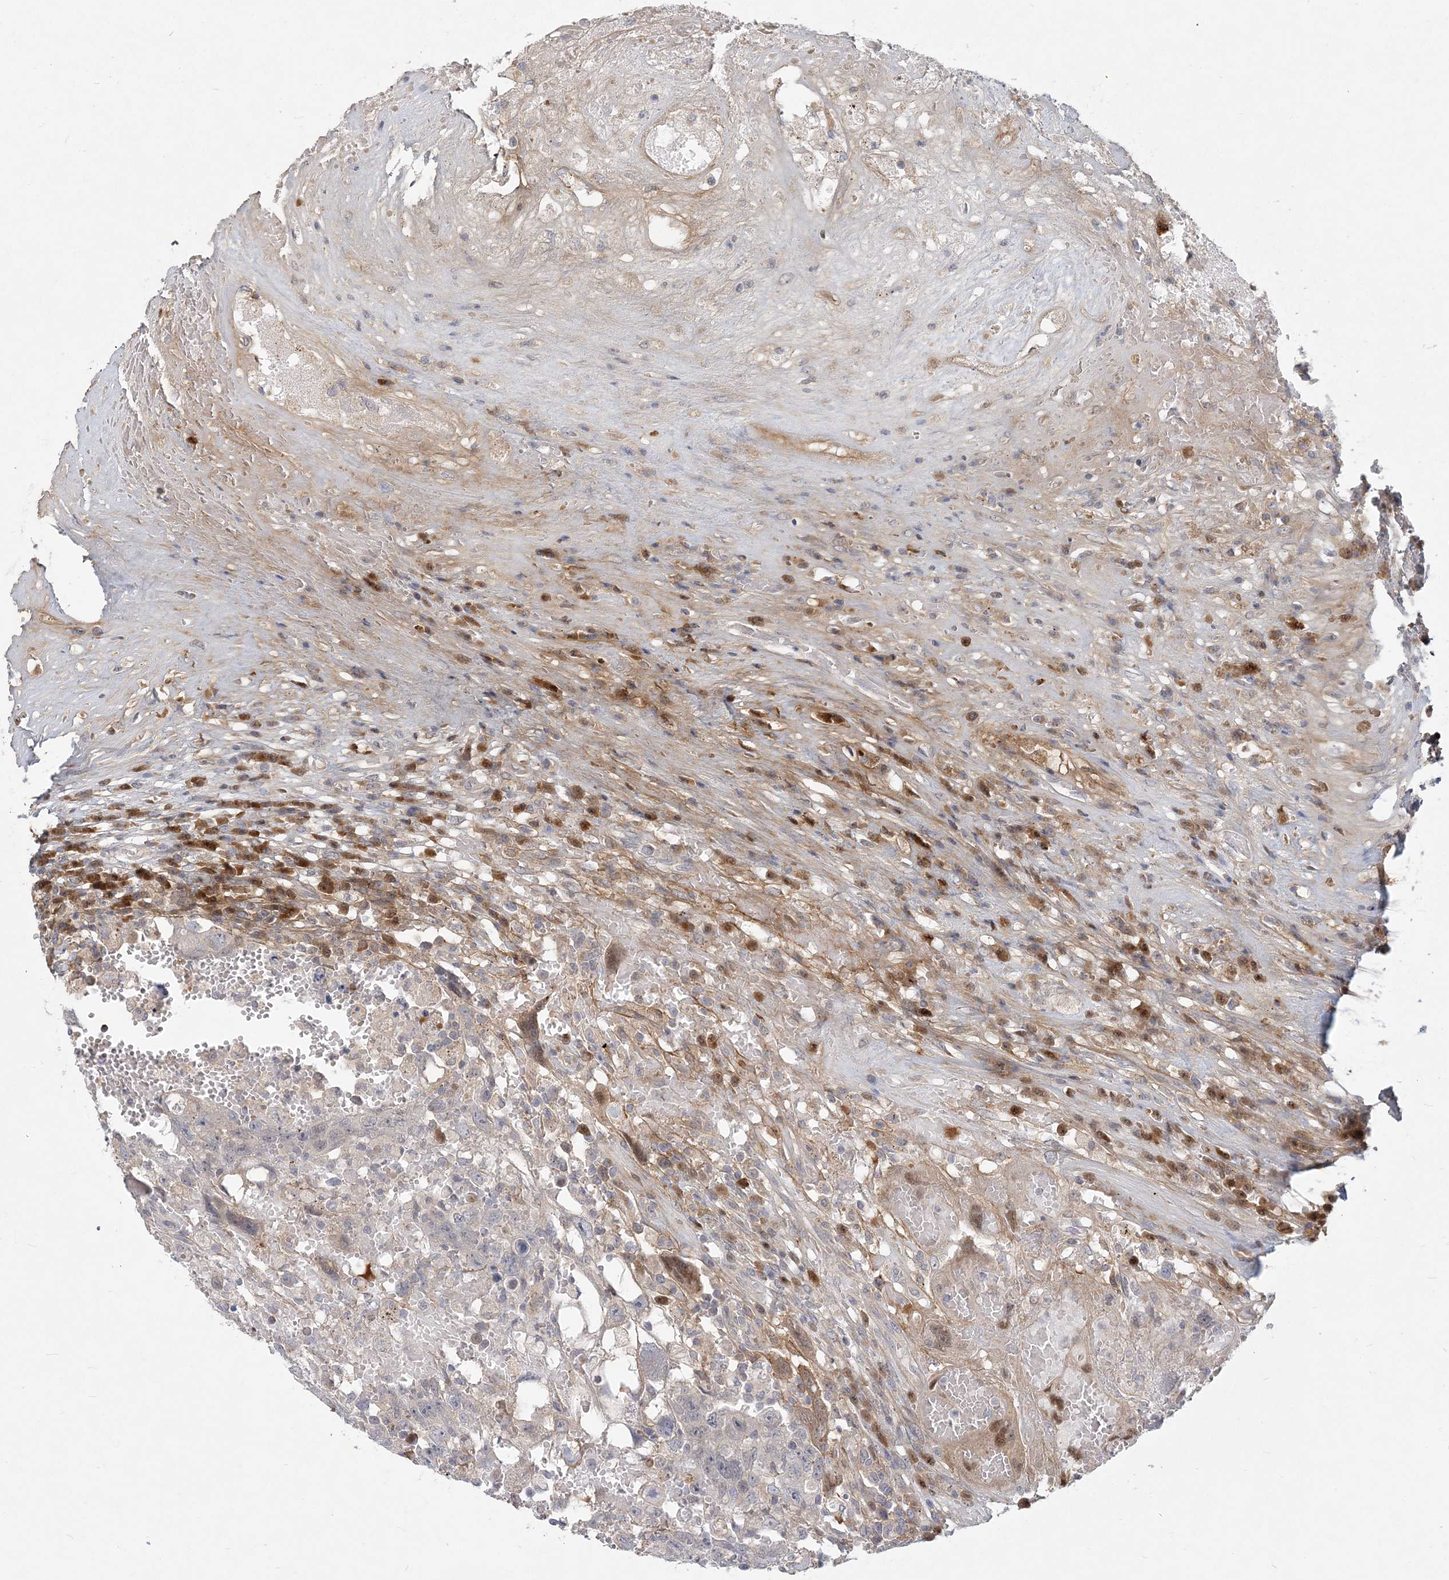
{"staining": {"intensity": "negative", "quantity": "none", "location": "none"}, "tissue": "testis cancer", "cell_type": "Tumor cells", "image_type": "cancer", "snomed": [{"axis": "morphology", "description": "Carcinoma, Embryonal, NOS"}, {"axis": "topography", "description": "Testis"}], "caption": "DAB immunohistochemical staining of testis embryonal carcinoma demonstrates no significant staining in tumor cells. Brightfield microscopy of immunohistochemistry (IHC) stained with DAB (3,3'-diaminobenzidine) (brown) and hematoxylin (blue), captured at high magnification.", "gene": "GMPPA", "patient": {"sex": "male", "age": 26}}